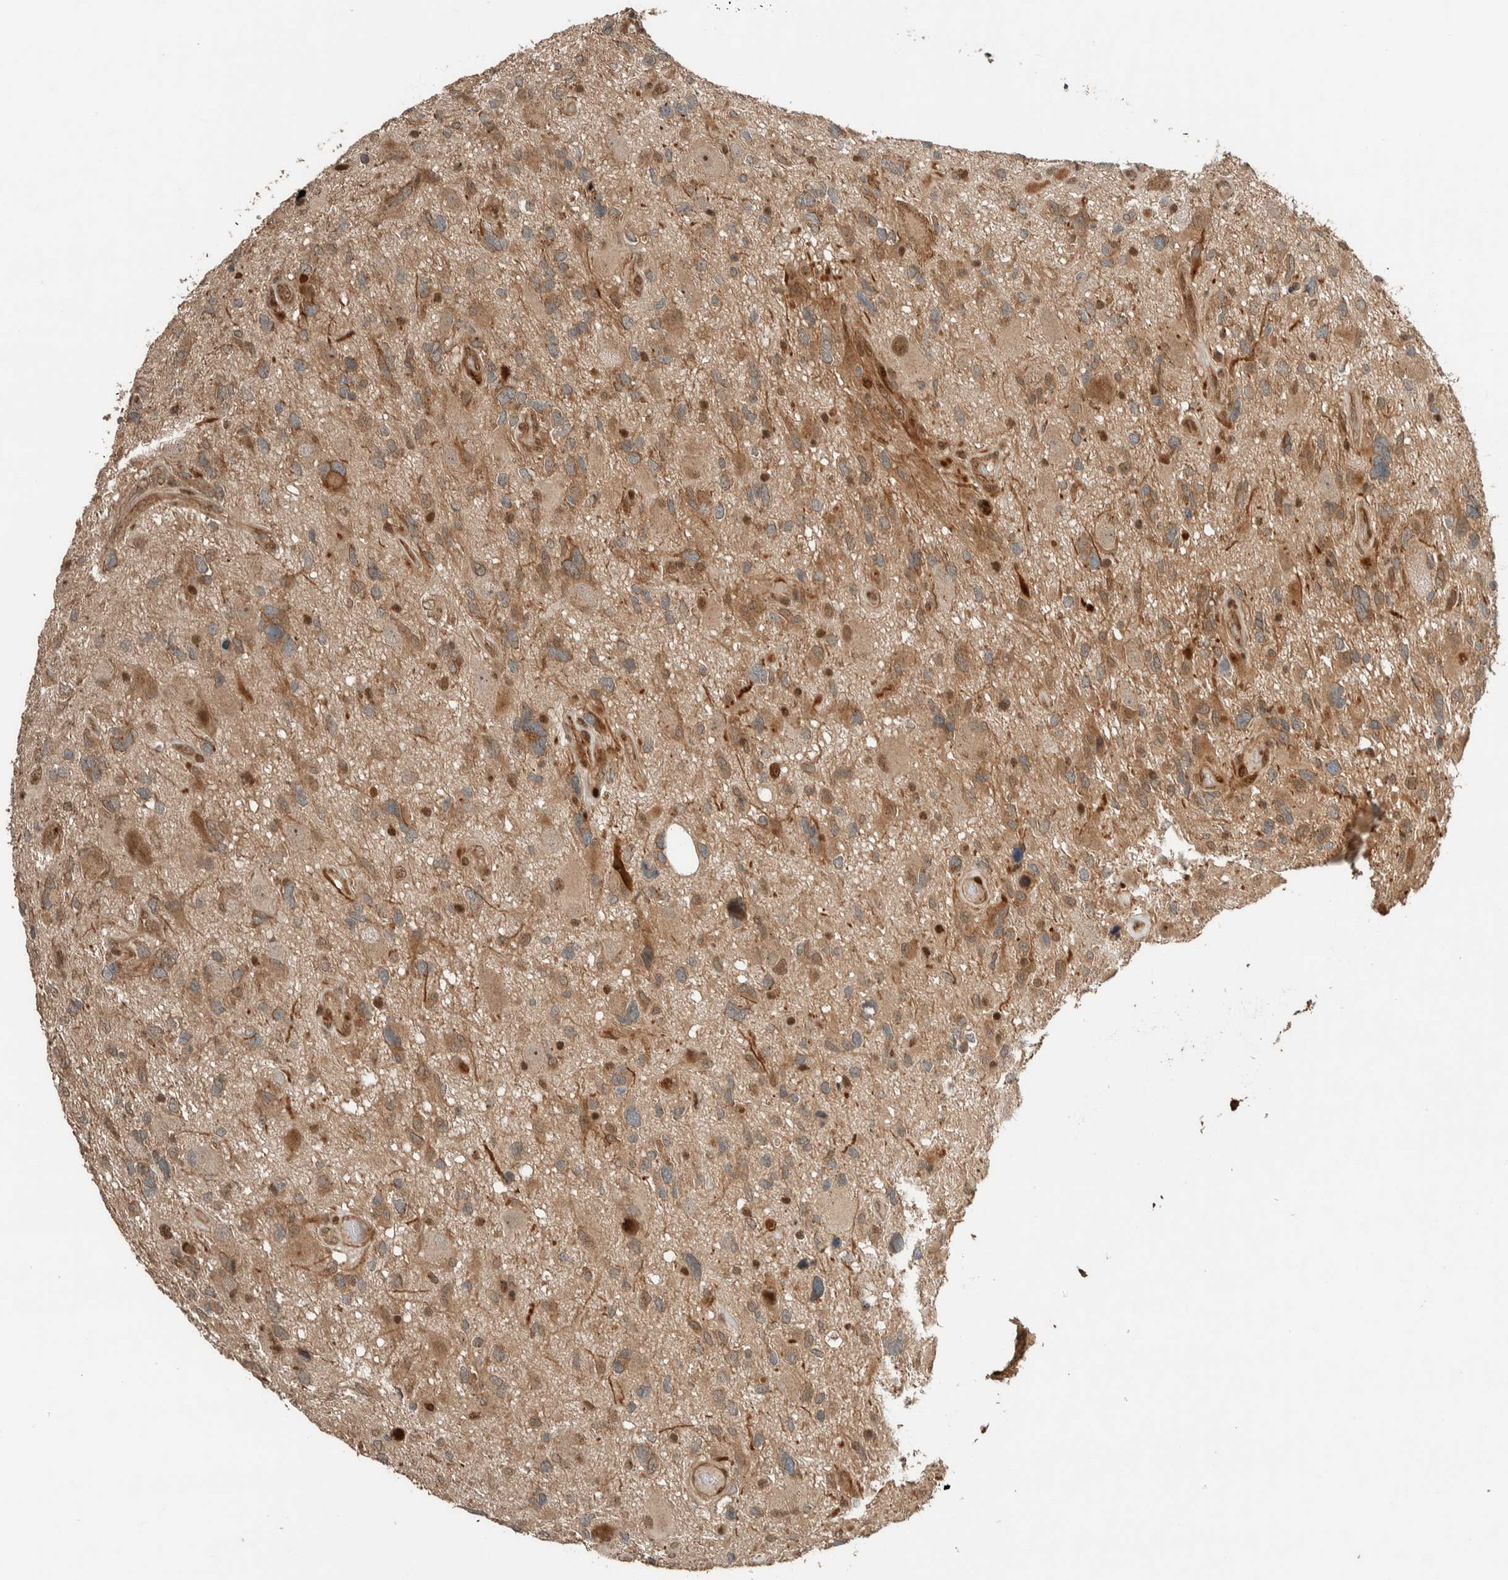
{"staining": {"intensity": "moderate", "quantity": ">75%", "location": "cytoplasmic/membranous,nuclear"}, "tissue": "glioma", "cell_type": "Tumor cells", "image_type": "cancer", "snomed": [{"axis": "morphology", "description": "Glioma, malignant, High grade"}, {"axis": "topography", "description": "Brain"}], "caption": "Immunohistochemical staining of malignant high-grade glioma displays medium levels of moderate cytoplasmic/membranous and nuclear expression in about >75% of tumor cells.", "gene": "STXBP4", "patient": {"sex": "male", "age": 33}}